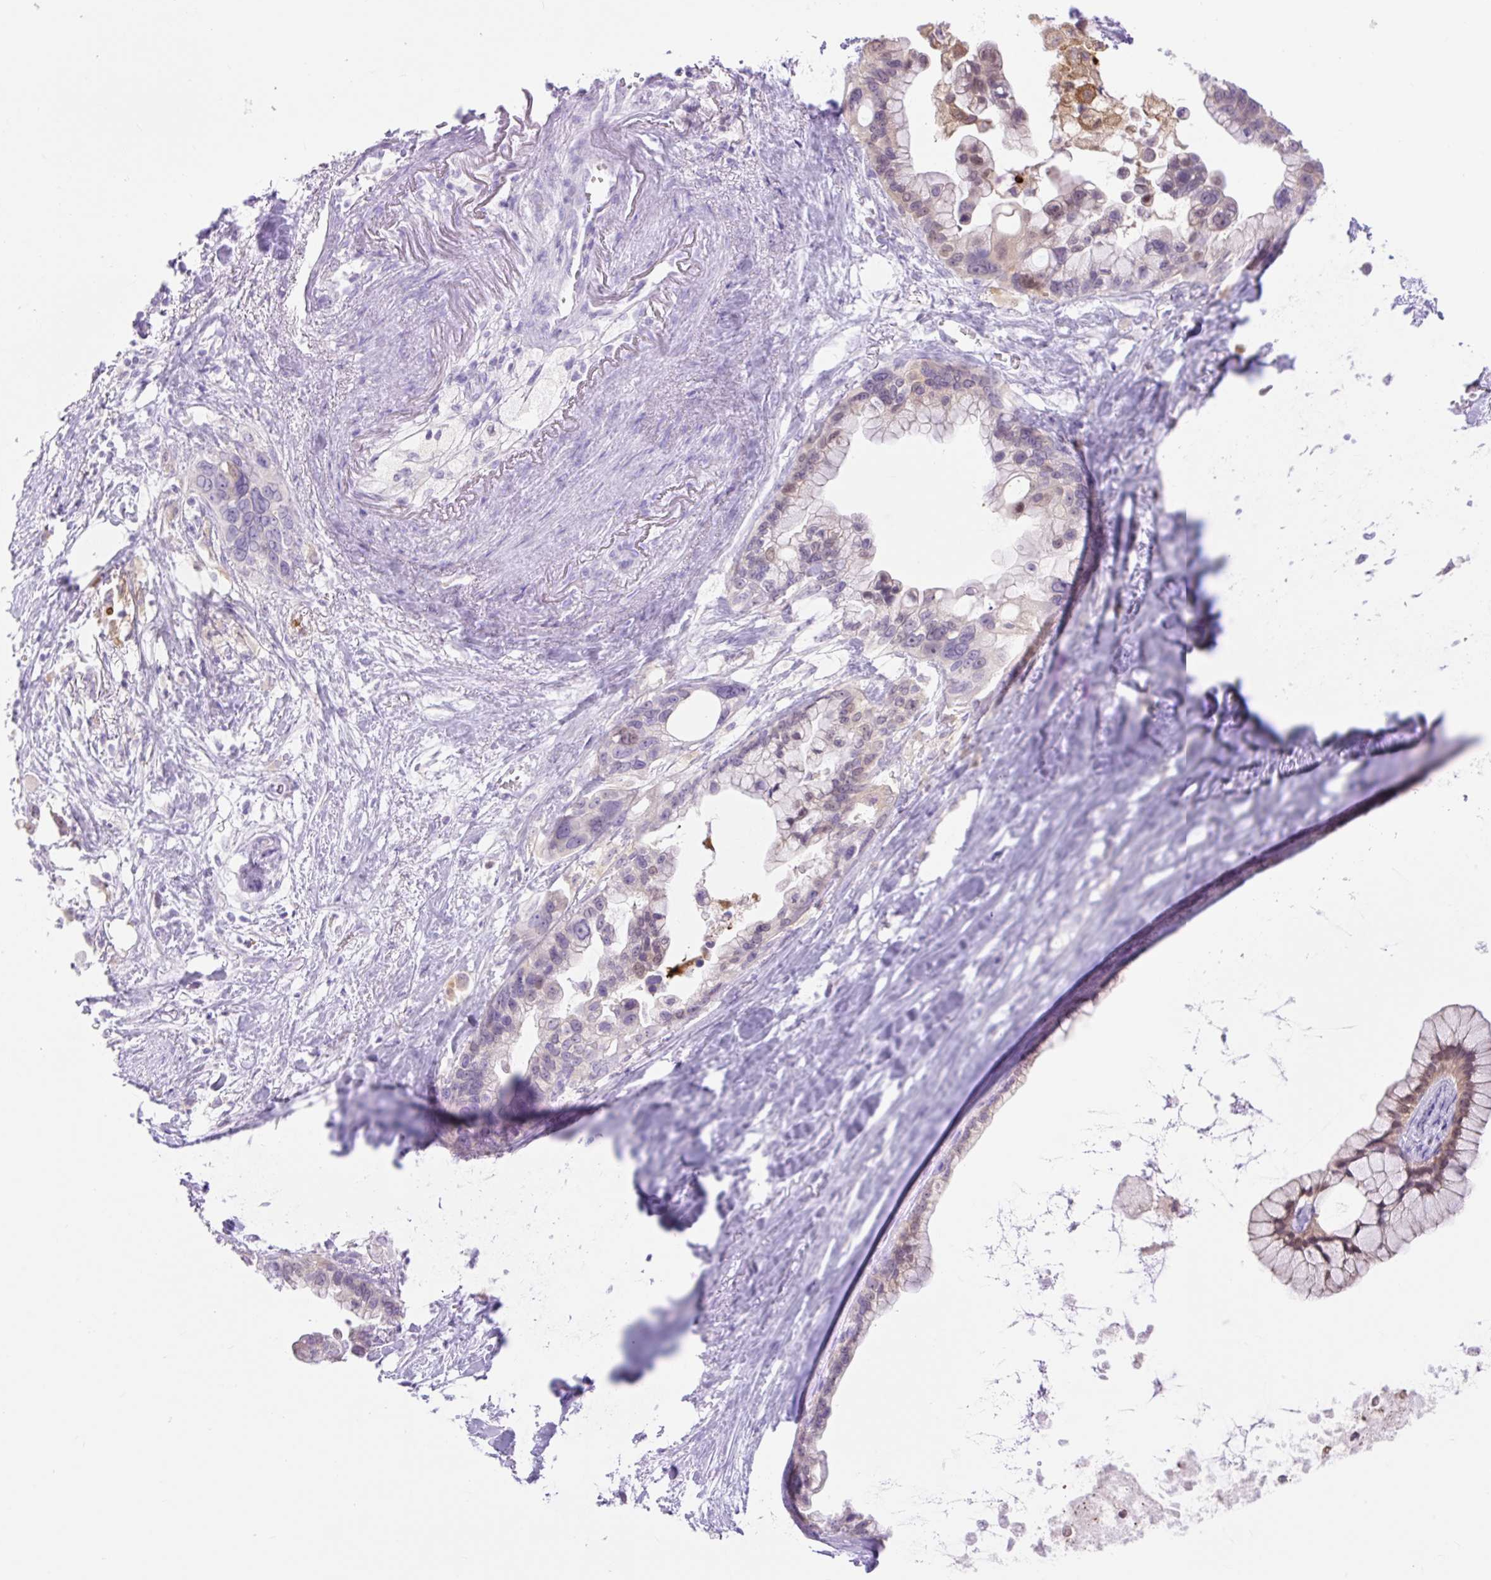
{"staining": {"intensity": "weak", "quantity": "<25%", "location": "cytoplasmic/membranous,nuclear"}, "tissue": "pancreatic cancer", "cell_type": "Tumor cells", "image_type": "cancer", "snomed": [{"axis": "morphology", "description": "Adenocarcinoma, NOS"}, {"axis": "topography", "description": "Pancreas"}], "caption": "An IHC micrograph of pancreatic cancer (adenocarcinoma) is shown. There is no staining in tumor cells of pancreatic cancer (adenocarcinoma).", "gene": "SLC25A40", "patient": {"sex": "female", "age": 83}}